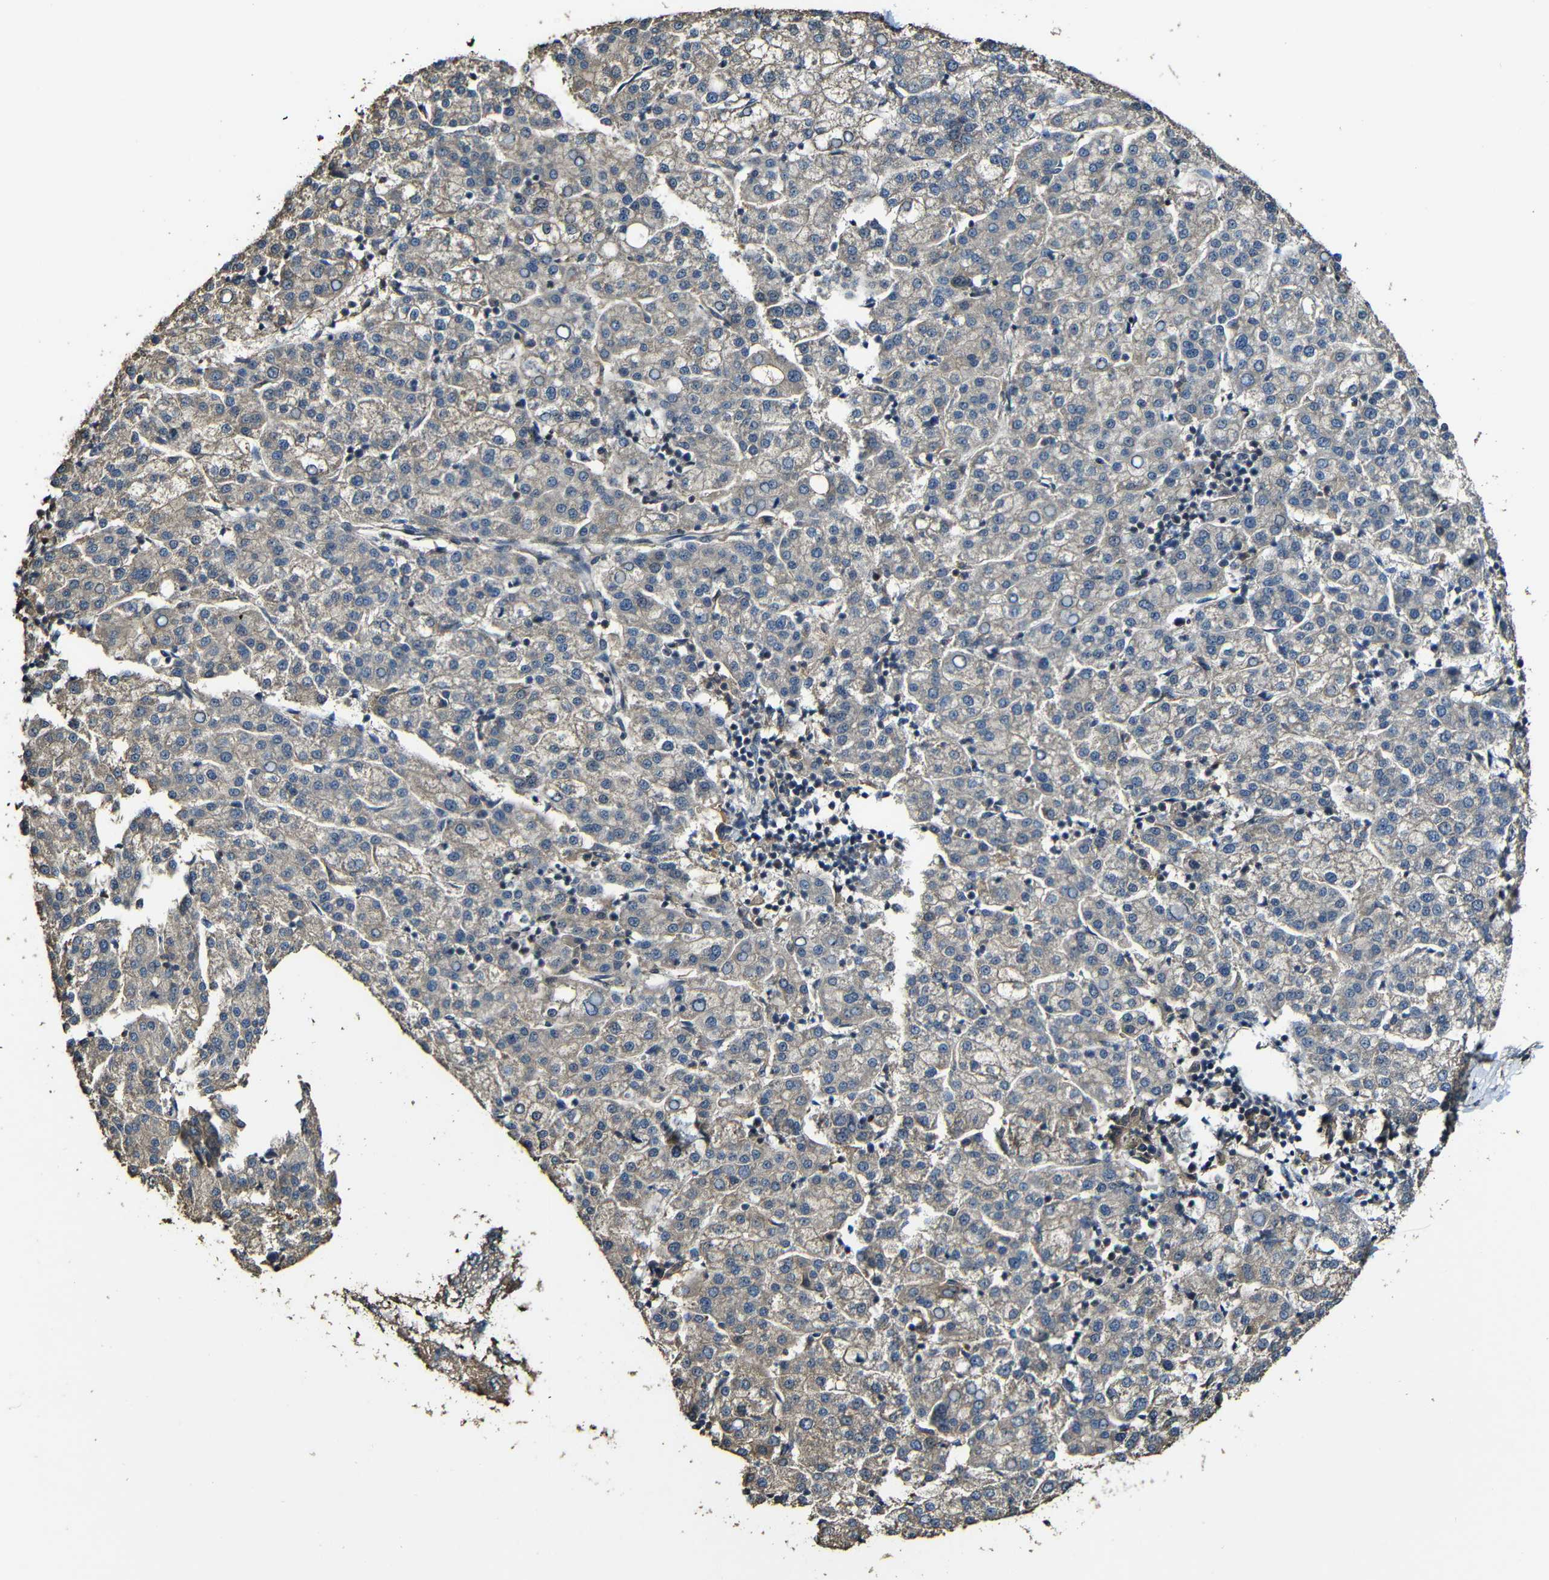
{"staining": {"intensity": "weak", "quantity": ">75%", "location": "cytoplasmic/membranous"}, "tissue": "liver cancer", "cell_type": "Tumor cells", "image_type": "cancer", "snomed": [{"axis": "morphology", "description": "Carcinoma, Hepatocellular, NOS"}, {"axis": "topography", "description": "Liver"}], "caption": "Immunohistochemistry image of liver hepatocellular carcinoma stained for a protein (brown), which reveals low levels of weak cytoplasmic/membranous positivity in approximately >75% of tumor cells.", "gene": "CASP8", "patient": {"sex": "female", "age": 58}}